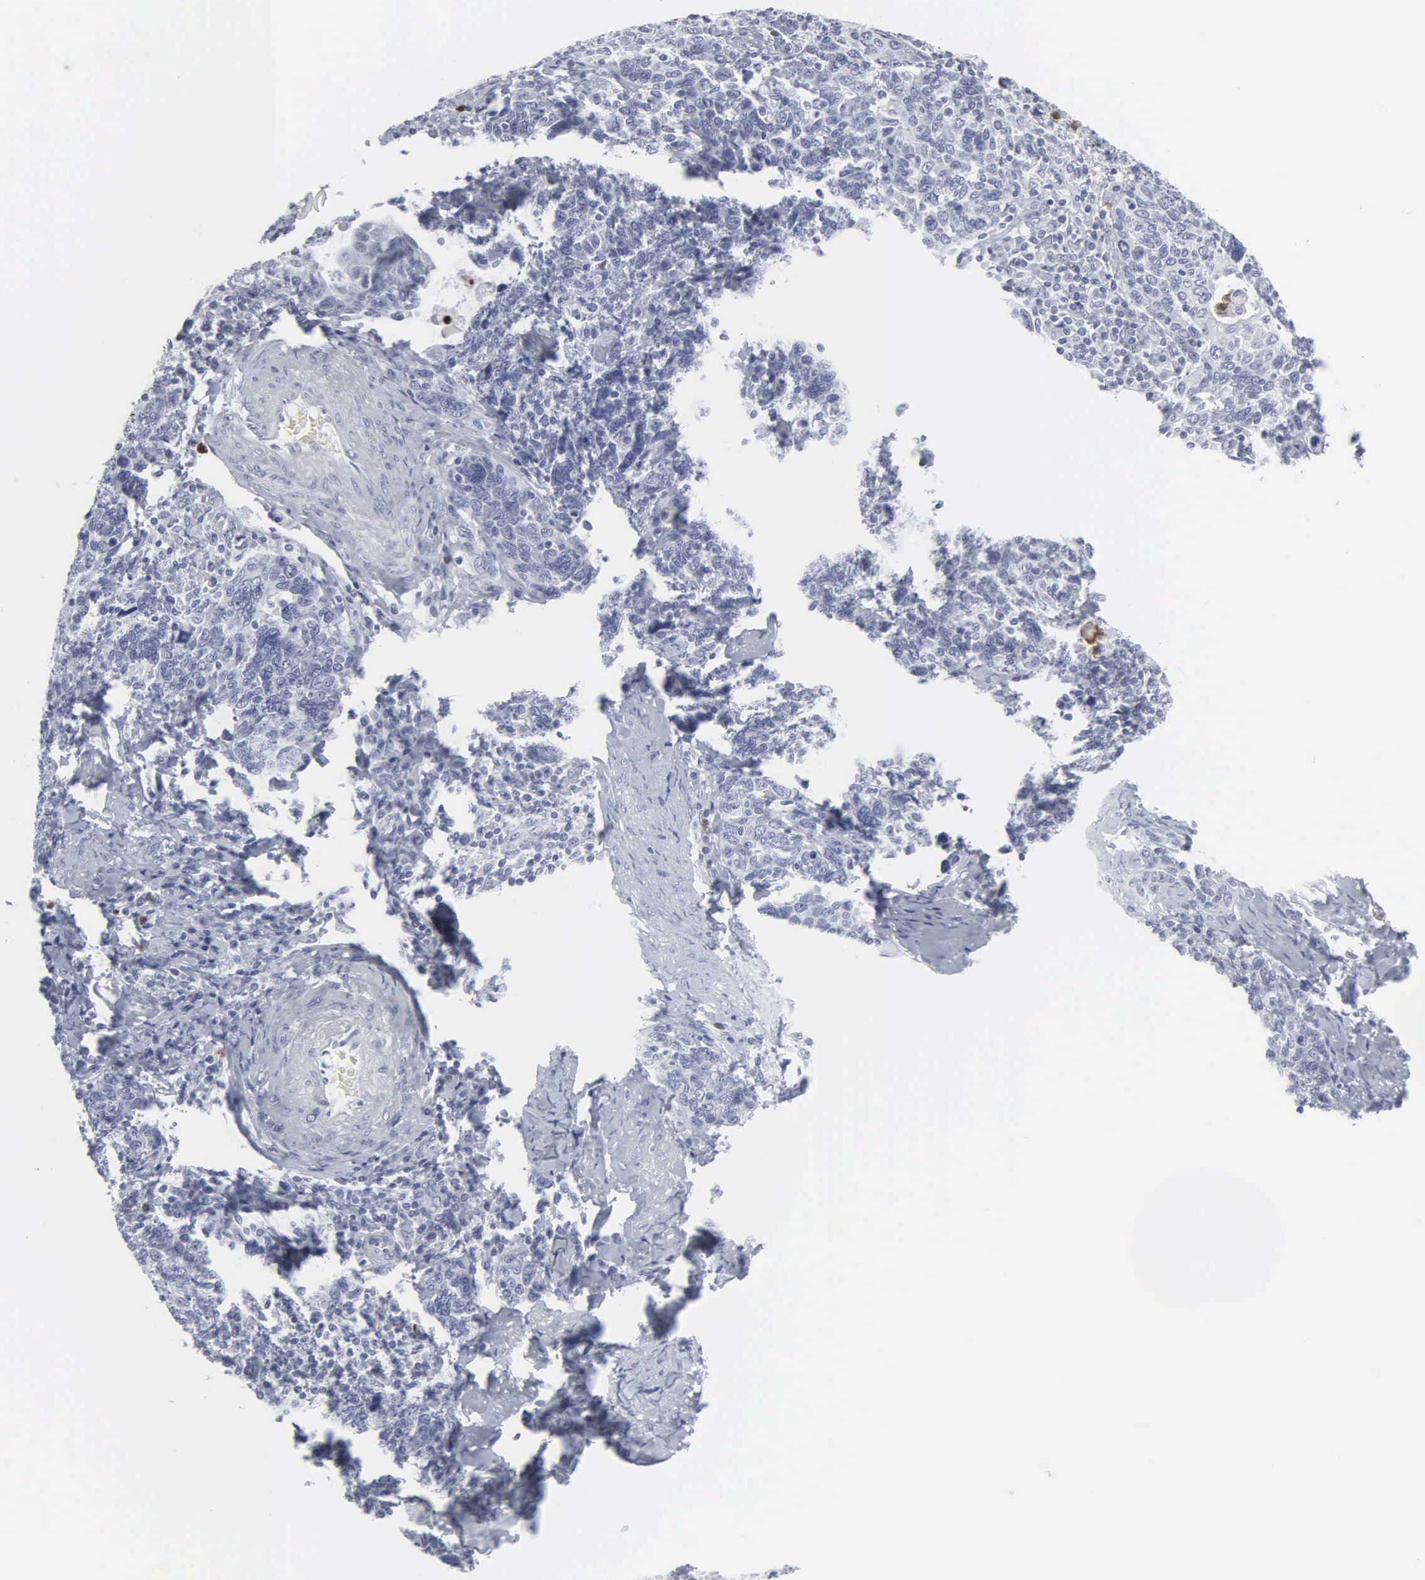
{"staining": {"intensity": "negative", "quantity": "none", "location": "none"}, "tissue": "cervical cancer", "cell_type": "Tumor cells", "image_type": "cancer", "snomed": [{"axis": "morphology", "description": "Squamous cell carcinoma, NOS"}, {"axis": "topography", "description": "Cervix"}], "caption": "Immunohistochemistry (IHC) of squamous cell carcinoma (cervical) displays no expression in tumor cells.", "gene": "SPIN3", "patient": {"sex": "female", "age": 41}}